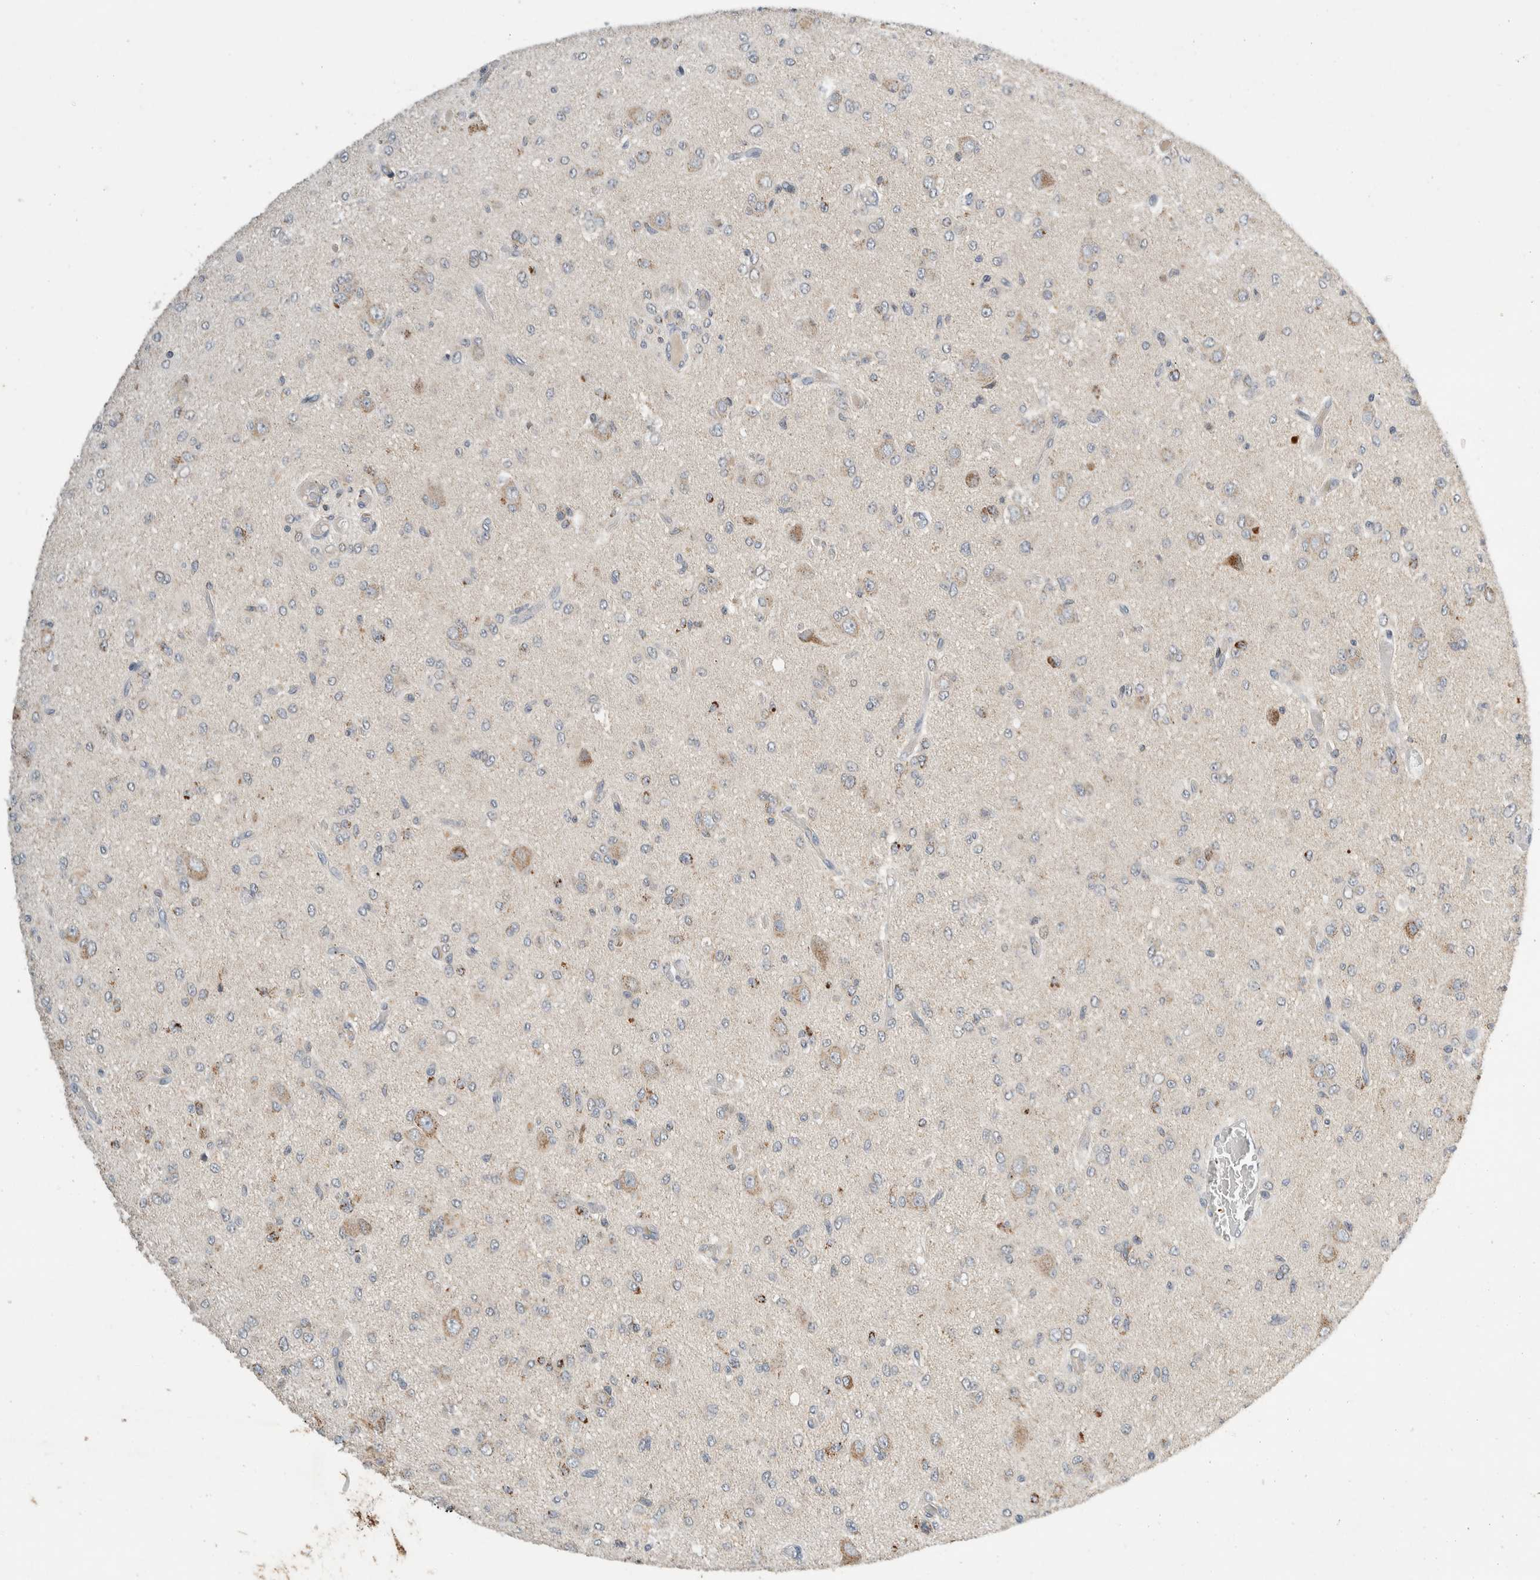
{"staining": {"intensity": "negative", "quantity": "none", "location": "none"}, "tissue": "glioma", "cell_type": "Tumor cells", "image_type": "cancer", "snomed": [{"axis": "morphology", "description": "Glioma, malignant, High grade"}, {"axis": "topography", "description": "Brain"}], "caption": "Immunohistochemistry (IHC) of glioma reveals no staining in tumor cells. (DAB (3,3'-diaminobenzidine) IHC, high magnification).", "gene": "AMPD1", "patient": {"sex": "female", "age": 59}}